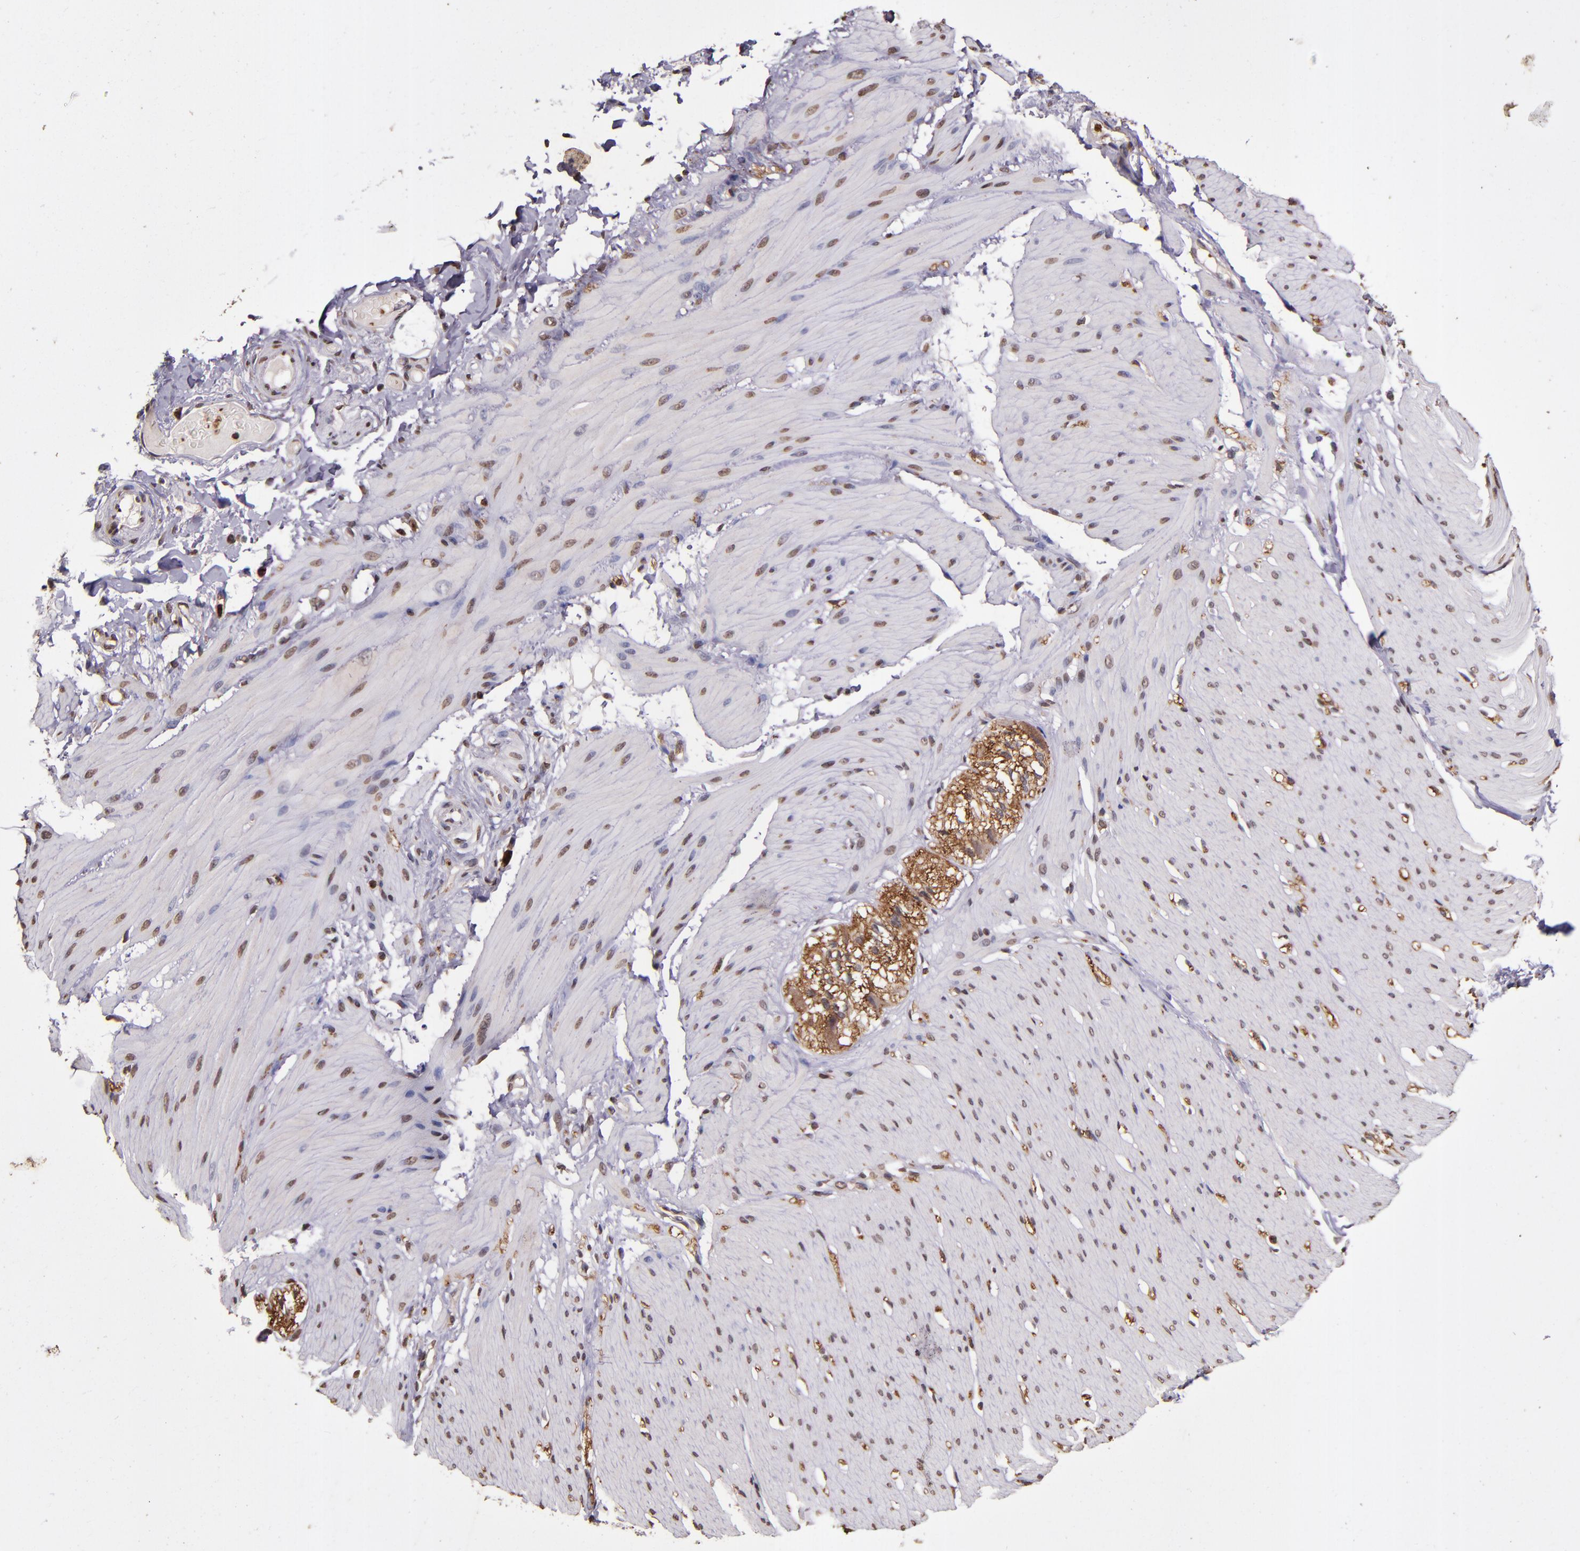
{"staining": {"intensity": "negative", "quantity": "none", "location": "none"}, "tissue": "smooth muscle", "cell_type": "Smooth muscle cells", "image_type": "normal", "snomed": [{"axis": "morphology", "description": "Normal tissue, NOS"}, {"axis": "topography", "description": "Smooth muscle"}, {"axis": "topography", "description": "Colon"}], "caption": "An immunohistochemistry (IHC) micrograph of normal smooth muscle is shown. There is no staining in smooth muscle cells of smooth muscle.", "gene": "SLC2A3", "patient": {"sex": "male", "age": 67}}